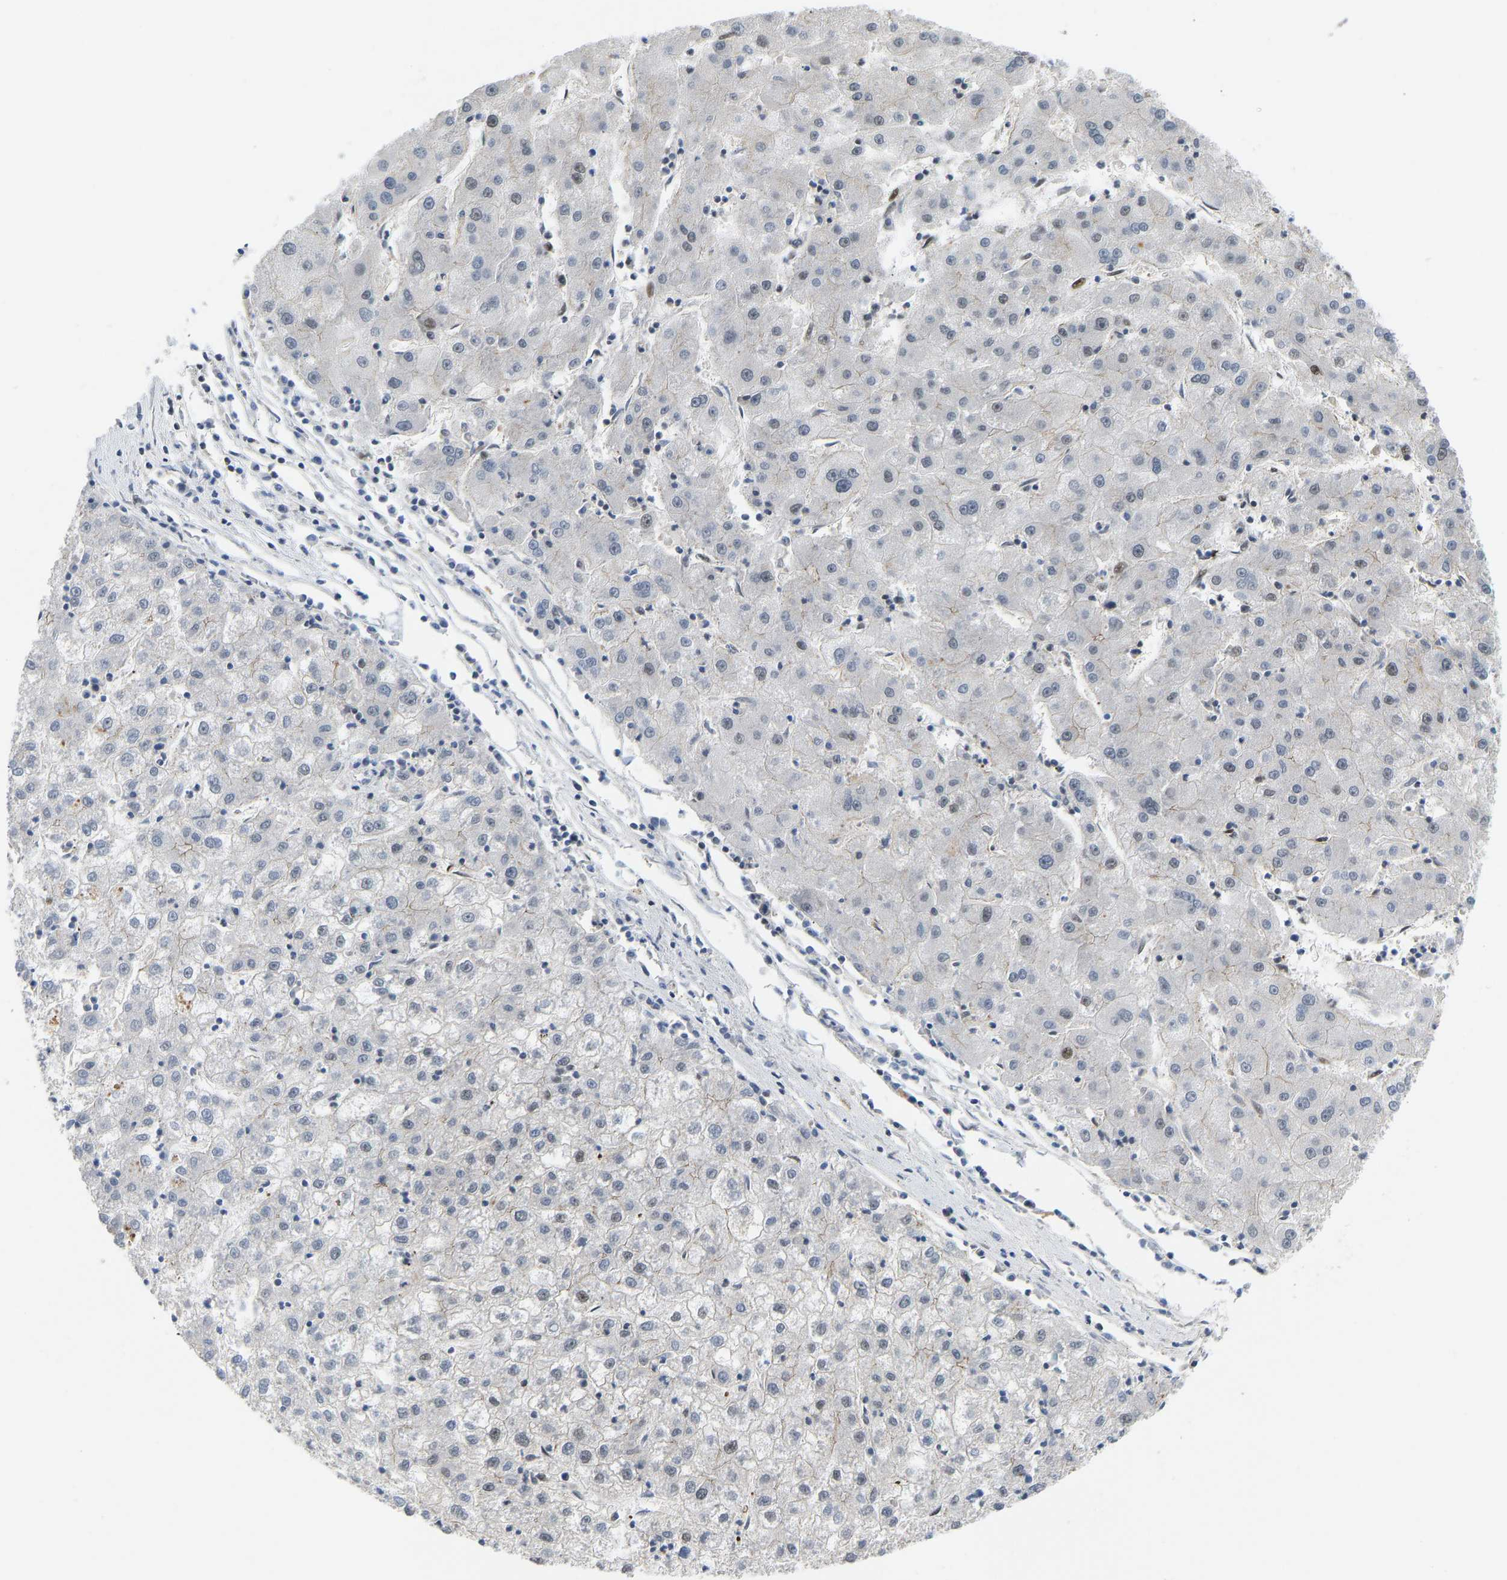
{"staining": {"intensity": "weak", "quantity": "<25%", "location": "nuclear"}, "tissue": "liver cancer", "cell_type": "Tumor cells", "image_type": "cancer", "snomed": [{"axis": "morphology", "description": "Carcinoma, Hepatocellular, NOS"}, {"axis": "topography", "description": "Liver"}], "caption": "This micrograph is of hepatocellular carcinoma (liver) stained with immunohistochemistry to label a protein in brown with the nuclei are counter-stained blue. There is no expression in tumor cells.", "gene": "FOXK1", "patient": {"sex": "male", "age": 72}}